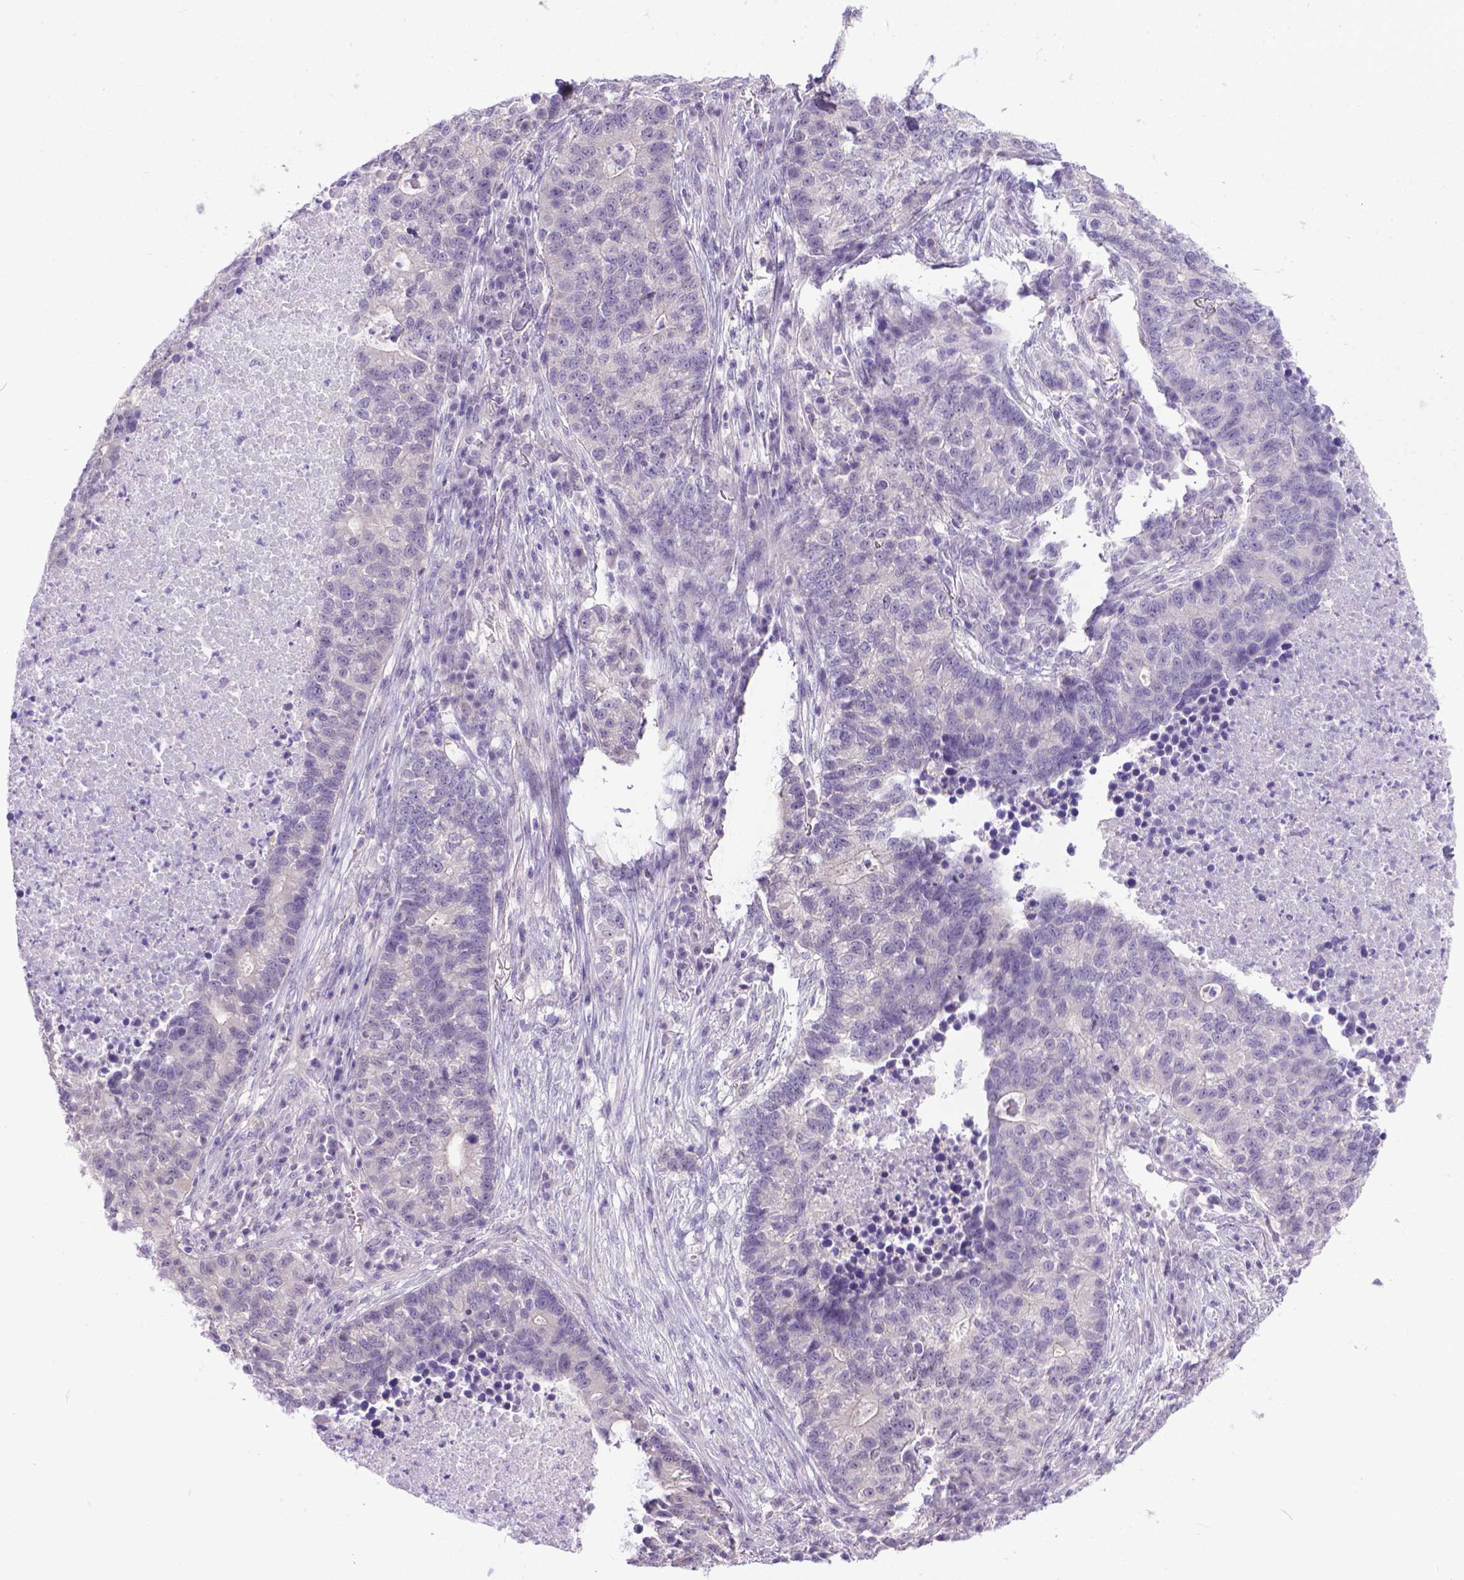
{"staining": {"intensity": "negative", "quantity": "none", "location": "none"}, "tissue": "lung cancer", "cell_type": "Tumor cells", "image_type": "cancer", "snomed": [{"axis": "morphology", "description": "Adenocarcinoma, NOS"}, {"axis": "topography", "description": "Lung"}], "caption": "Immunohistochemistry photomicrograph of neoplastic tissue: adenocarcinoma (lung) stained with DAB (3,3'-diaminobenzidine) reveals no significant protein staining in tumor cells.", "gene": "TTLL6", "patient": {"sex": "male", "age": 57}}